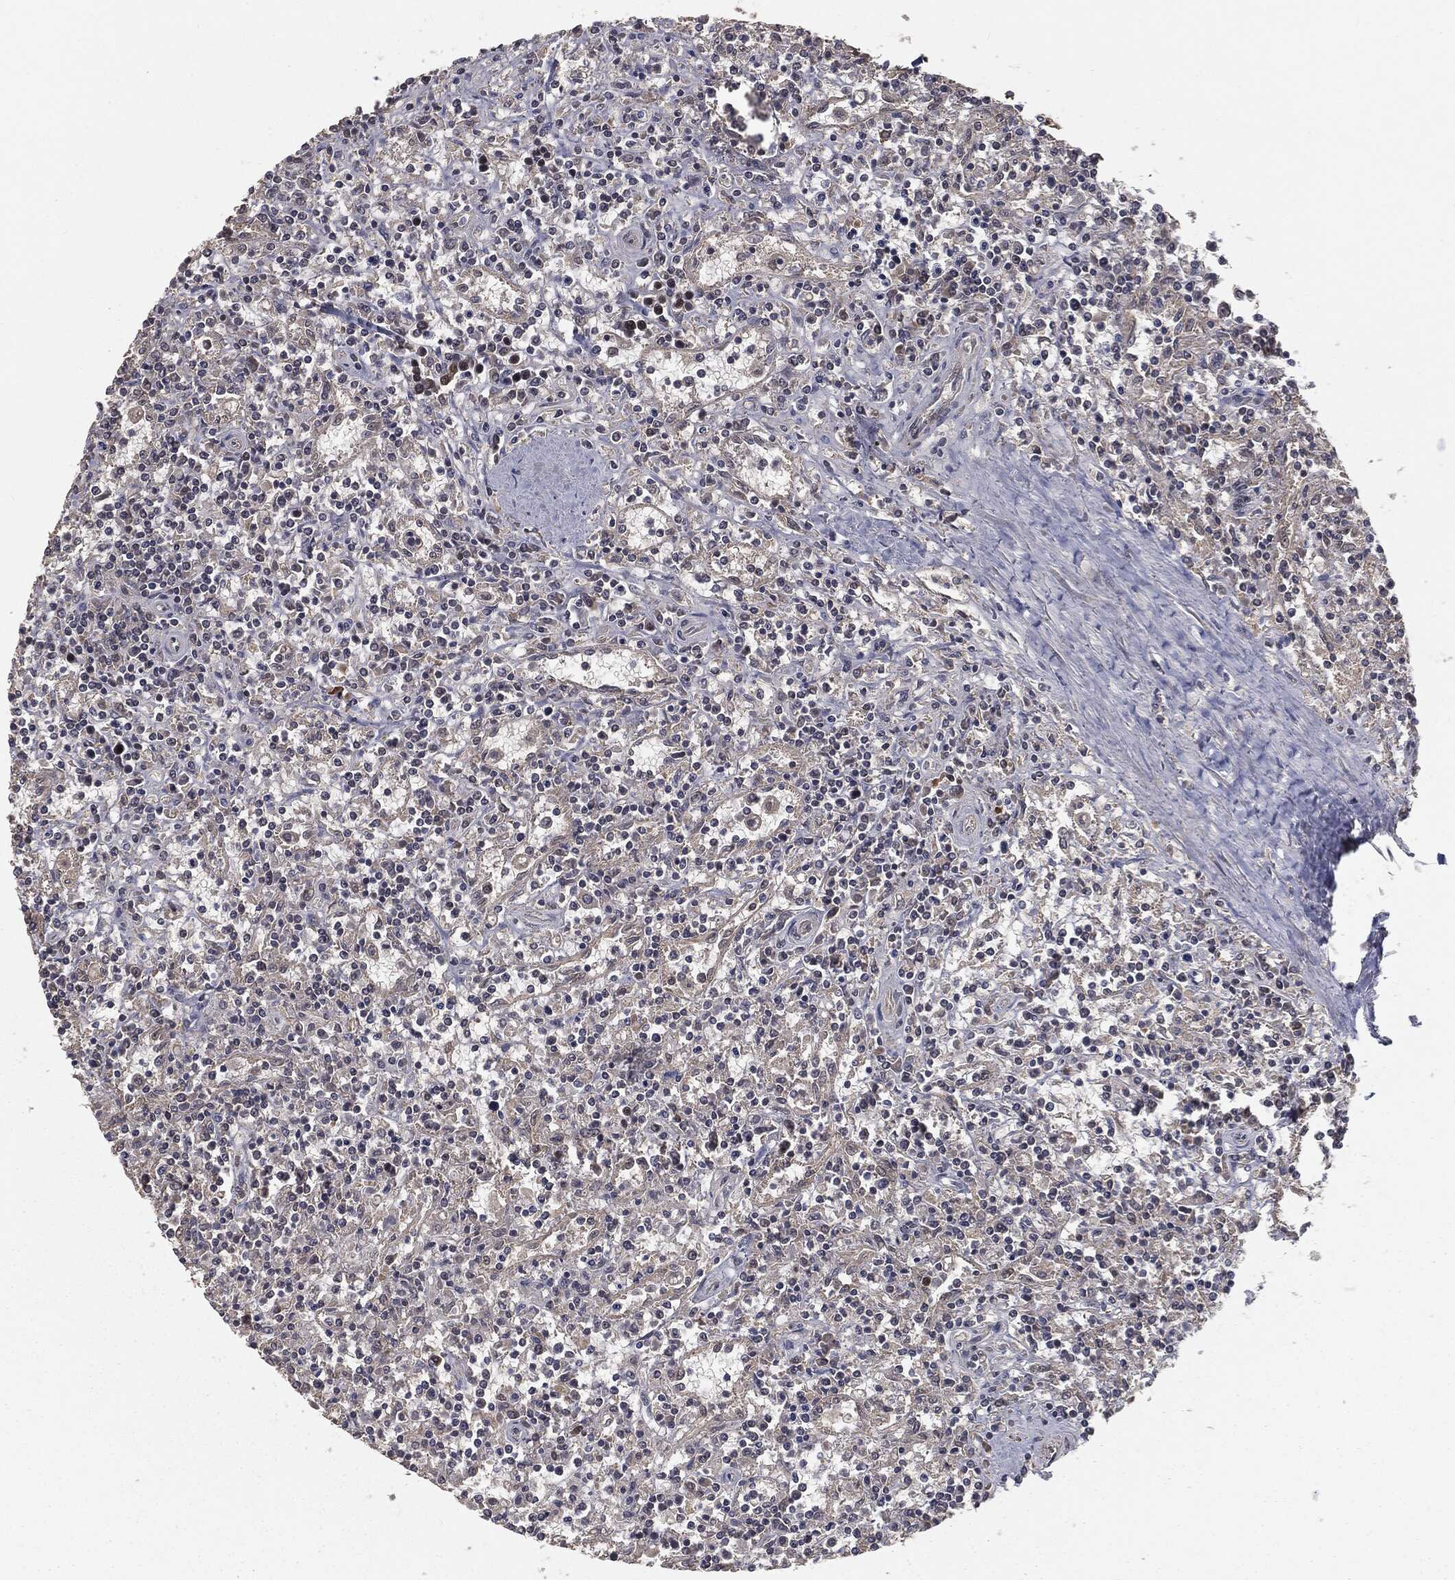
{"staining": {"intensity": "negative", "quantity": "none", "location": "none"}, "tissue": "lymphoma", "cell_type": "Tumor cells", "image_type": "cancer", "snomed": [{"axis": "morphology", "description": "Malignant lymphoma, non-Hodgkin's type, Low grade"}, {"axis": "topography", "description": "Spleen"}], "caption": "The immunohistochemistry micrograph has no significant staining in tumor cells of low-grade malignant lymphoma, non-Hodgkin's type tissue.", "gene": "FBXO7", "patient": {"sex": "male", "age": 62}}